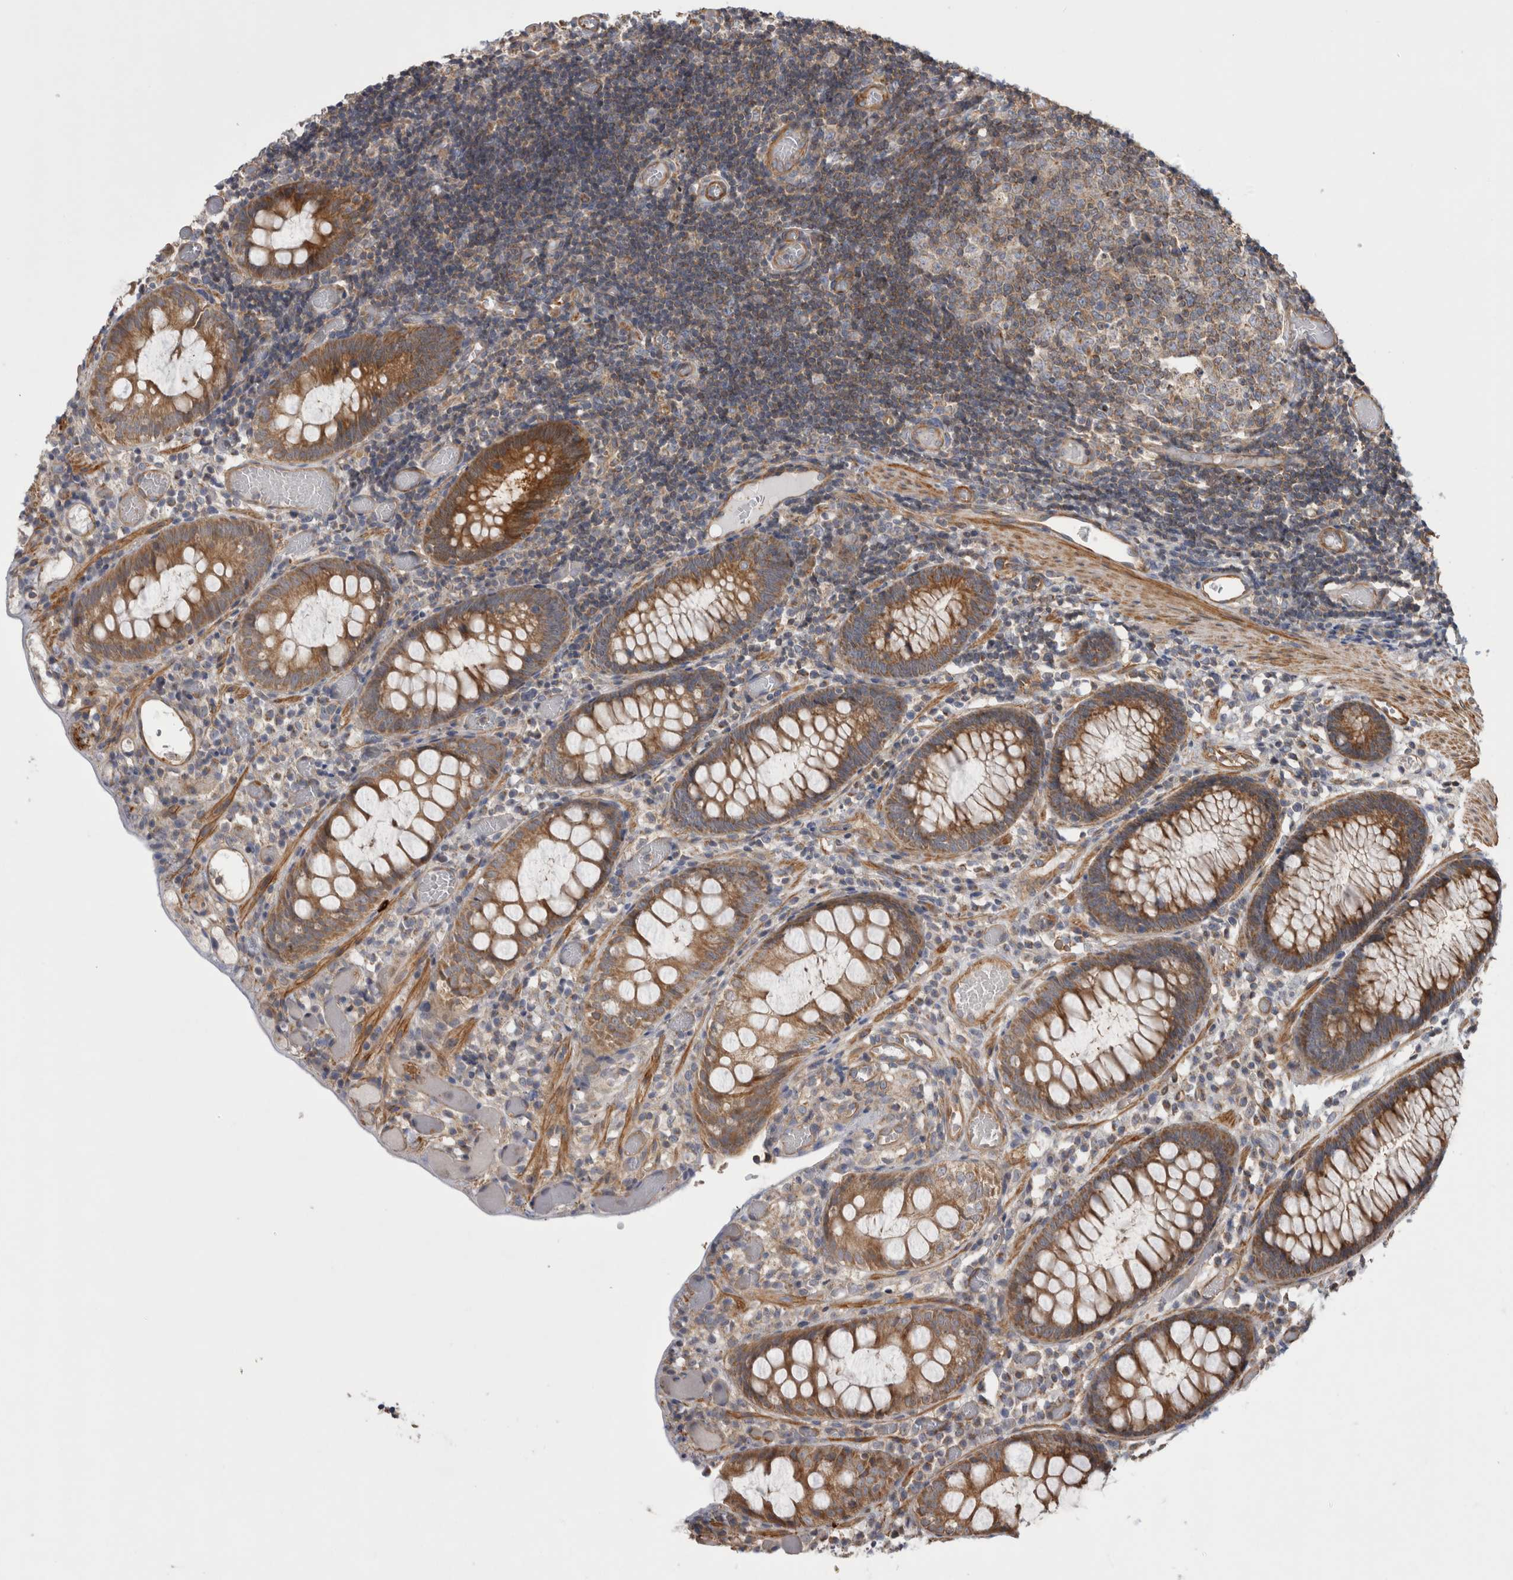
{"staining": {"intensity": "moderate", "quantity": ">75%", "location": "cytoplasmic/membranous"}, "tissue": "colon", "cell_type": "Endothelial cells", "image_type": "normal", "snomed": [{"axis": "morphology", "description": "Normal tissue, NOS"}, {"axis": "topography", "description": "Colon"}], "caption": "IHC staining of benign colon, which reveals medium levels of moderate cytoplasmic/membranous positivity in approximately >75% of endothelial cells indicating moderate cytoplasmic/membranous protein staining. The staining was performed using DAB (brown) for protein detection and nuclei were counterstained in hematoxylin (blue).", "gene": "SFXN2", "patient": {"sex": "male", "age": 14}}